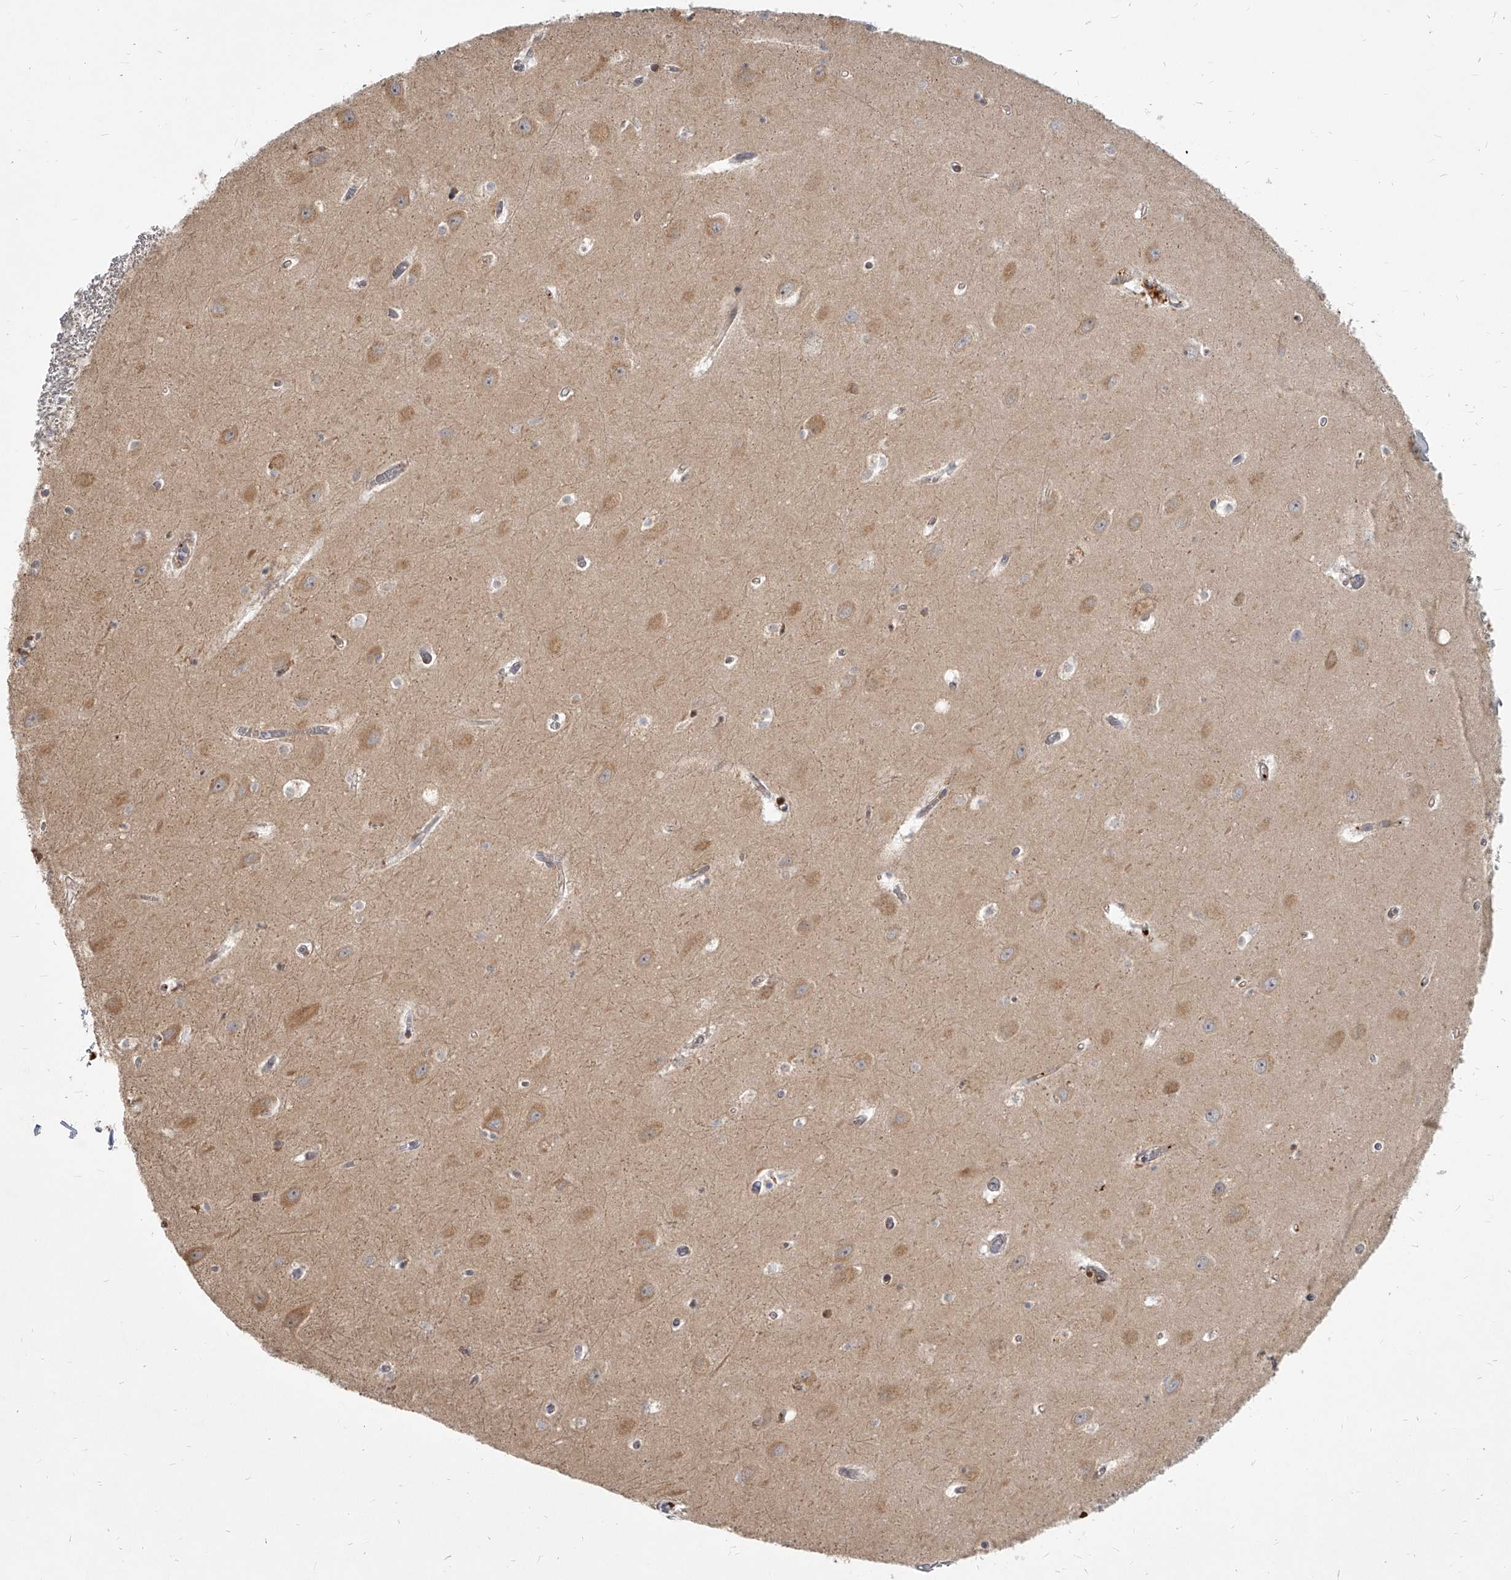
{"staining": {"intensity": "negative", "quantity": "none", "location": "none"}, "tissue": "hippocampus", "cell_type": "Glial cells", "image_type": "normal", "snomed": [{"axis": "morphology", "description": "Normal tissue, NOS"}, {"axis": "topography", "description": "Hippocampus"}], "caption": "A micrograph of human hippocampus is negative for staining in glial cells. The staining is performed using DAB (3,3'-diaminobenzidine) brown chromogen with nuclei counter-stained in using hematoxylin.", "gene": "SLC37A1", "patient": {"sex": "female", "age": 64}}